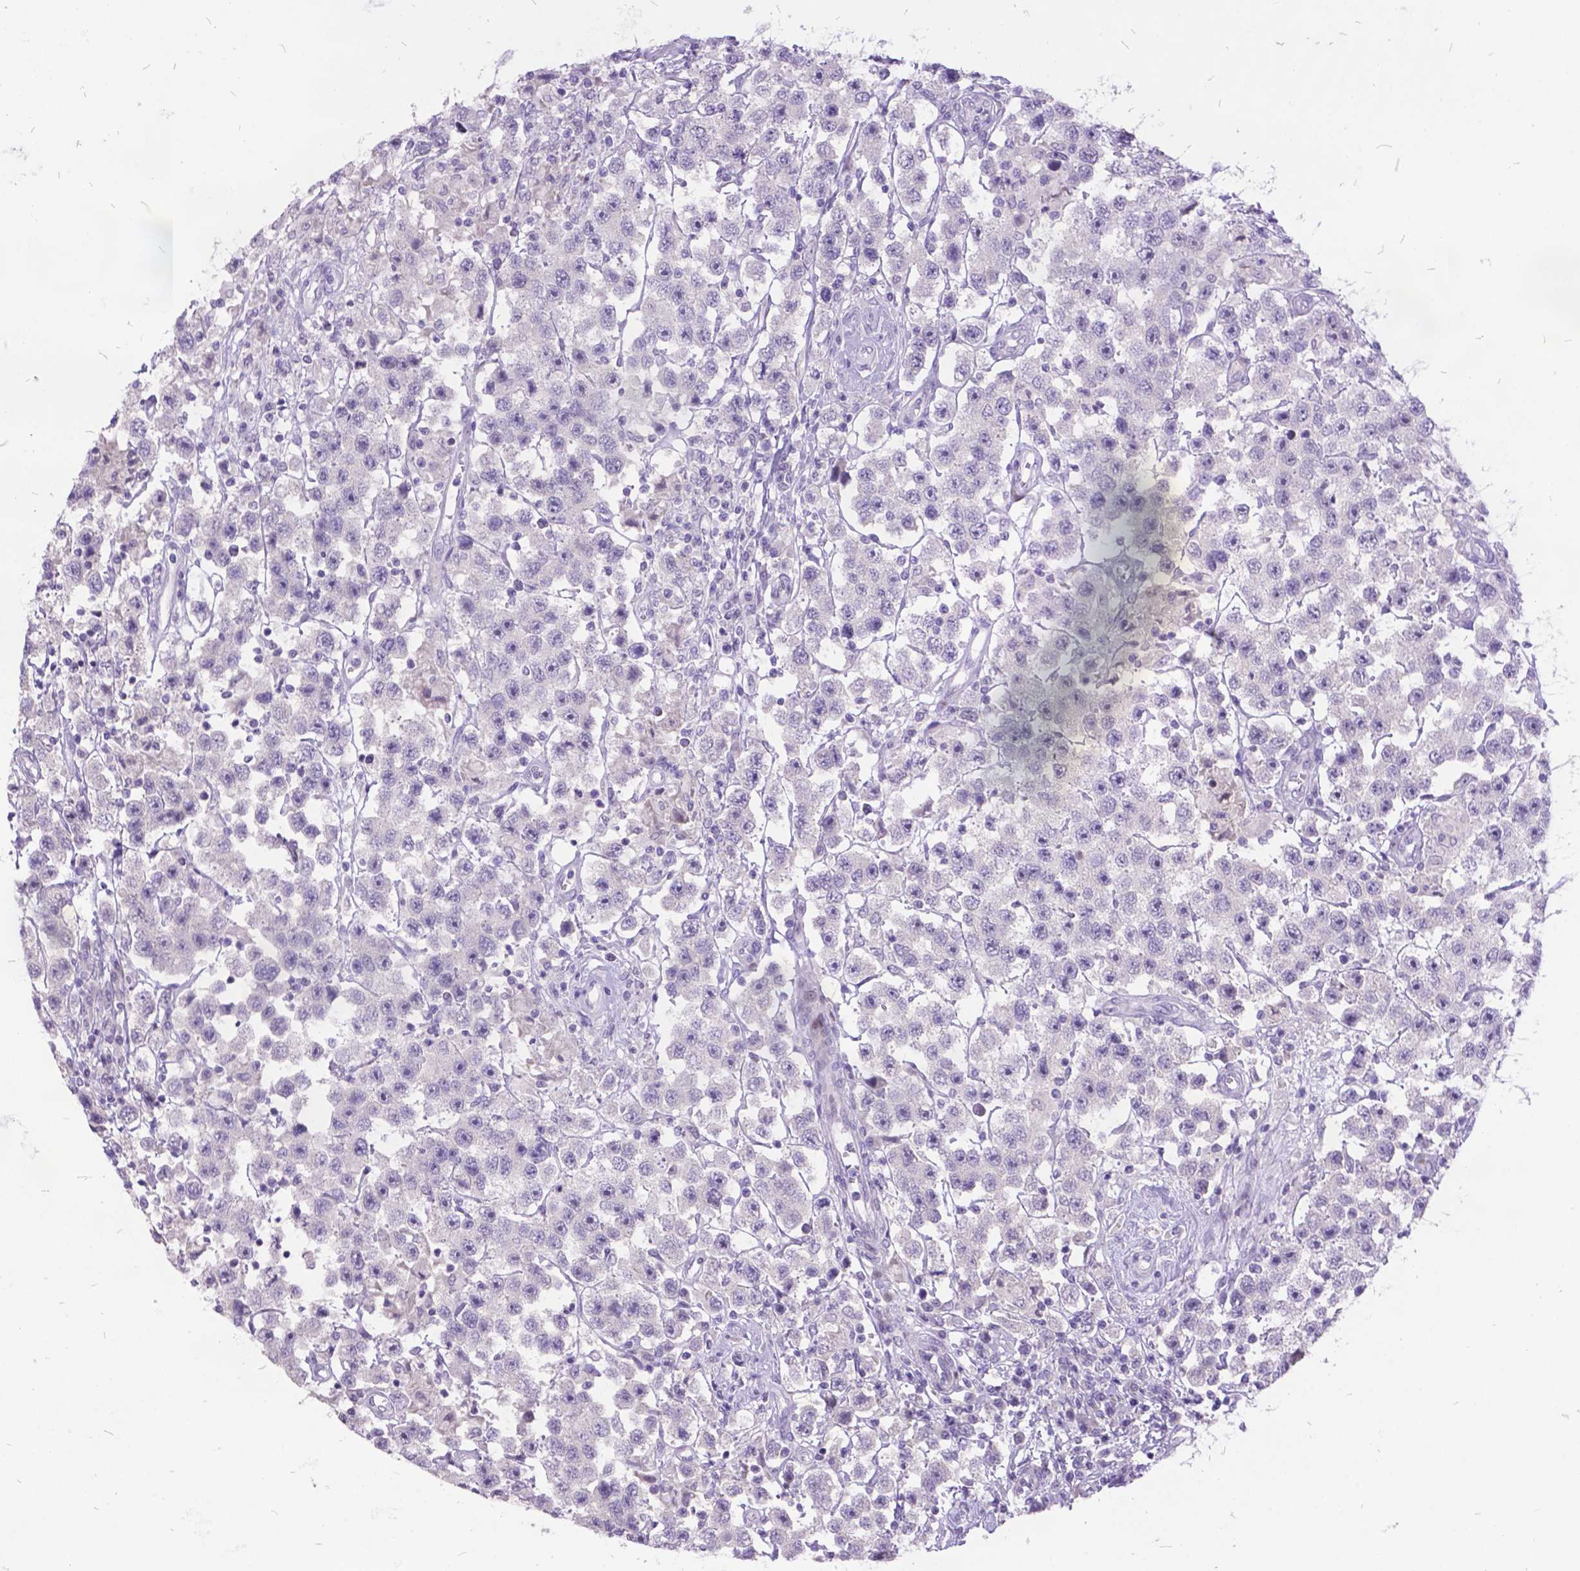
{"staining": {"intensity": "negative", "quantity": "none", "location": "none"}, "tissue": "testis cancer", "cell_type": "Tumor cells", "image_type": "cancer", "snomed": [{"axis": "morphology", "description": "Seminoma, NOS"}, {"axis": "topography", "description": "Testis"}], "caption": "Protein analysis of testis cancer (seminoma) exhibits no significant positivity in tumor cells.", "gene": "ITGB6", "patient": {"sex": "male", "age": 45}}